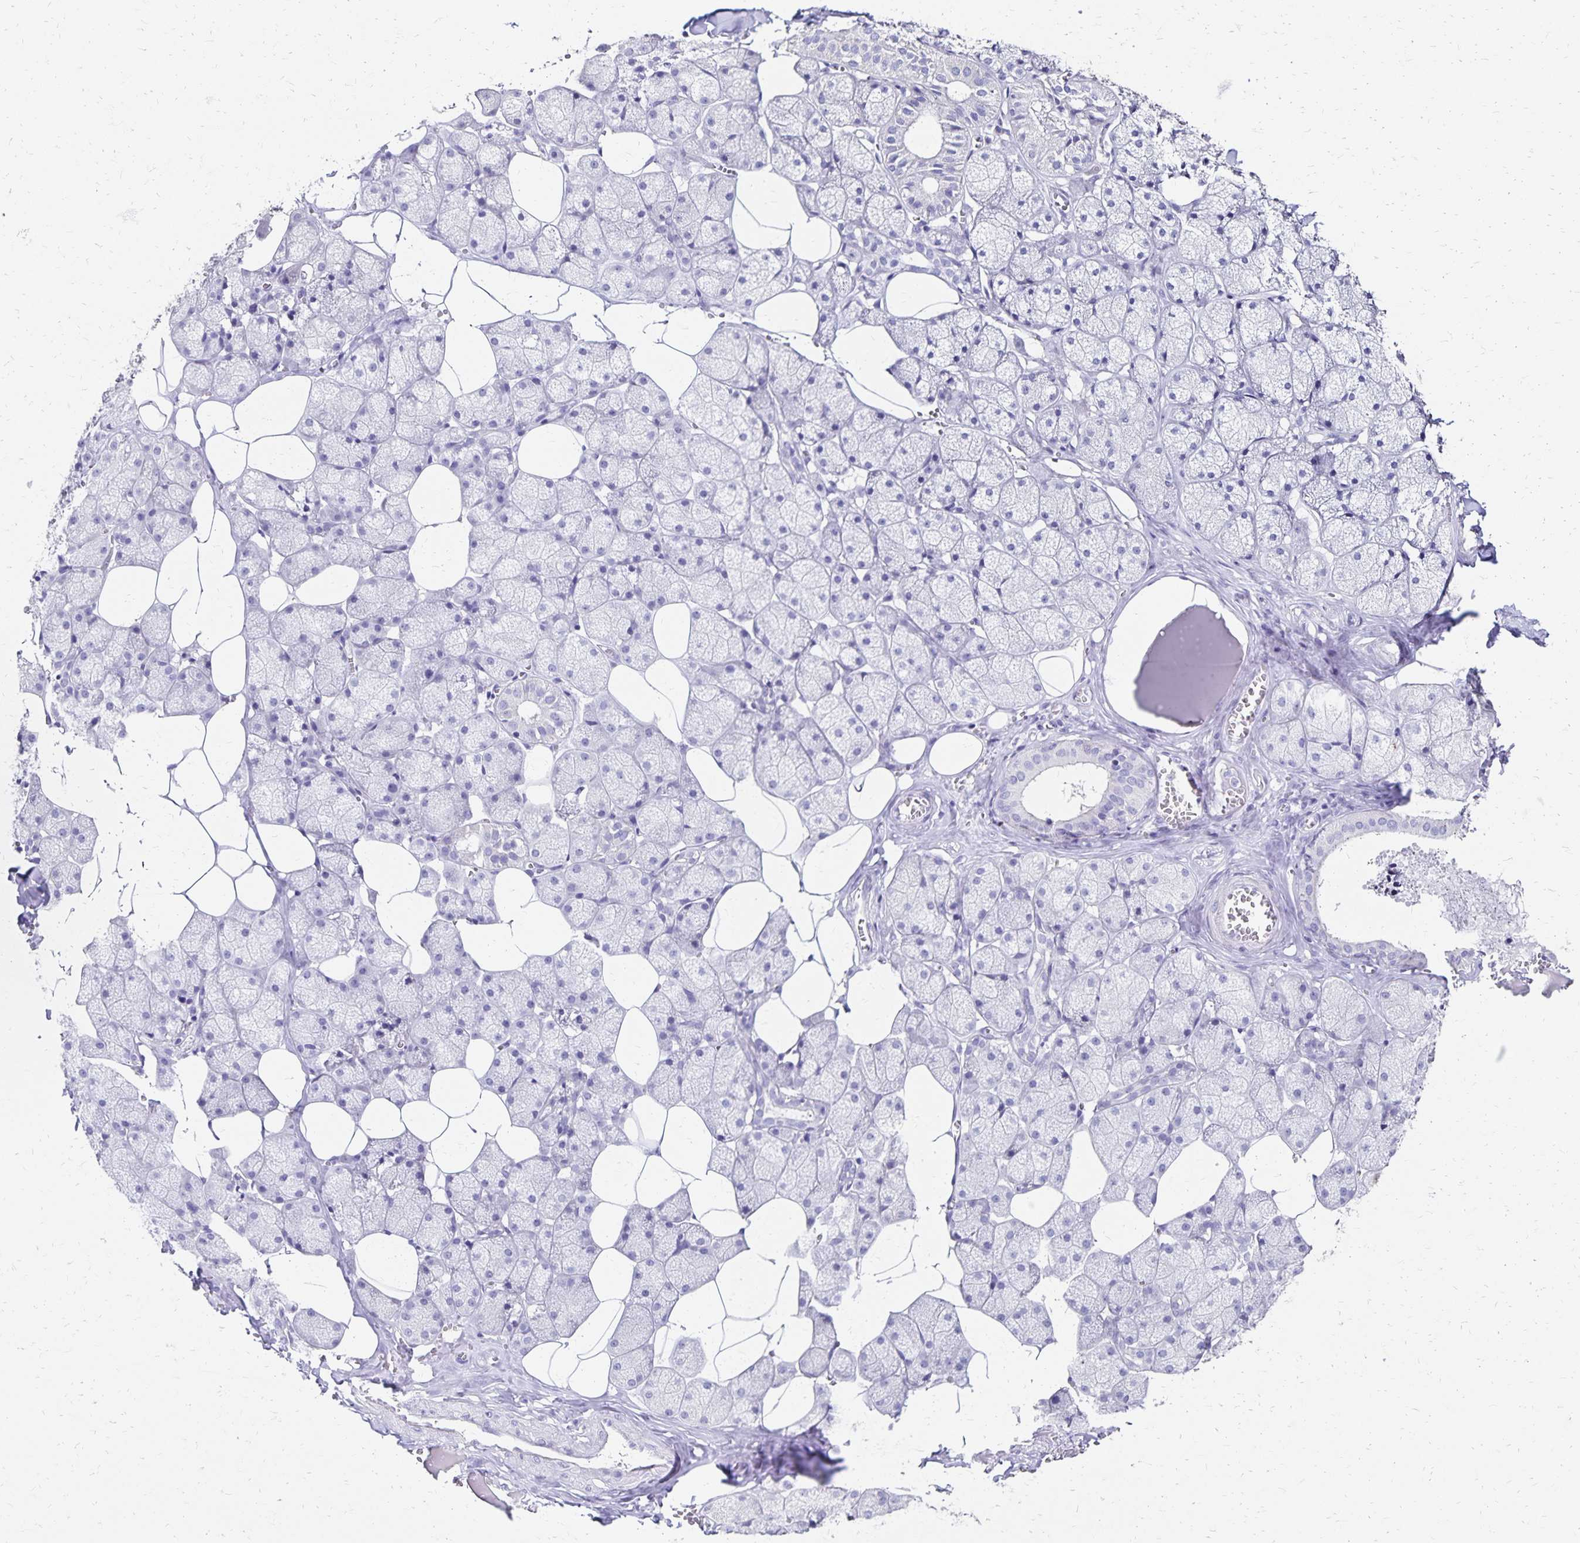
{"staining": {"intensity": "negative", "quantity": "none", "location": "none"}, "tissue": "salivary gland", "cell_type": "Glandular cells", "image_type": "normal", "snomed": [{"axis": "morphology", "description": "Normal tissue, NOS"}, {"axis": "topography", "description": "Salivary gland"}, {"axis": "topography", "description": "Peripheral nerve tissue"}], "caption": "A high-resolution histopathology image shows IHC staining of benign salivary gland, which reveals no significant positivity in glandular cells. Nuclei are stained in blue.", "gene": "DYNLT4", "patient": {"sex": "male", "age": 38}}